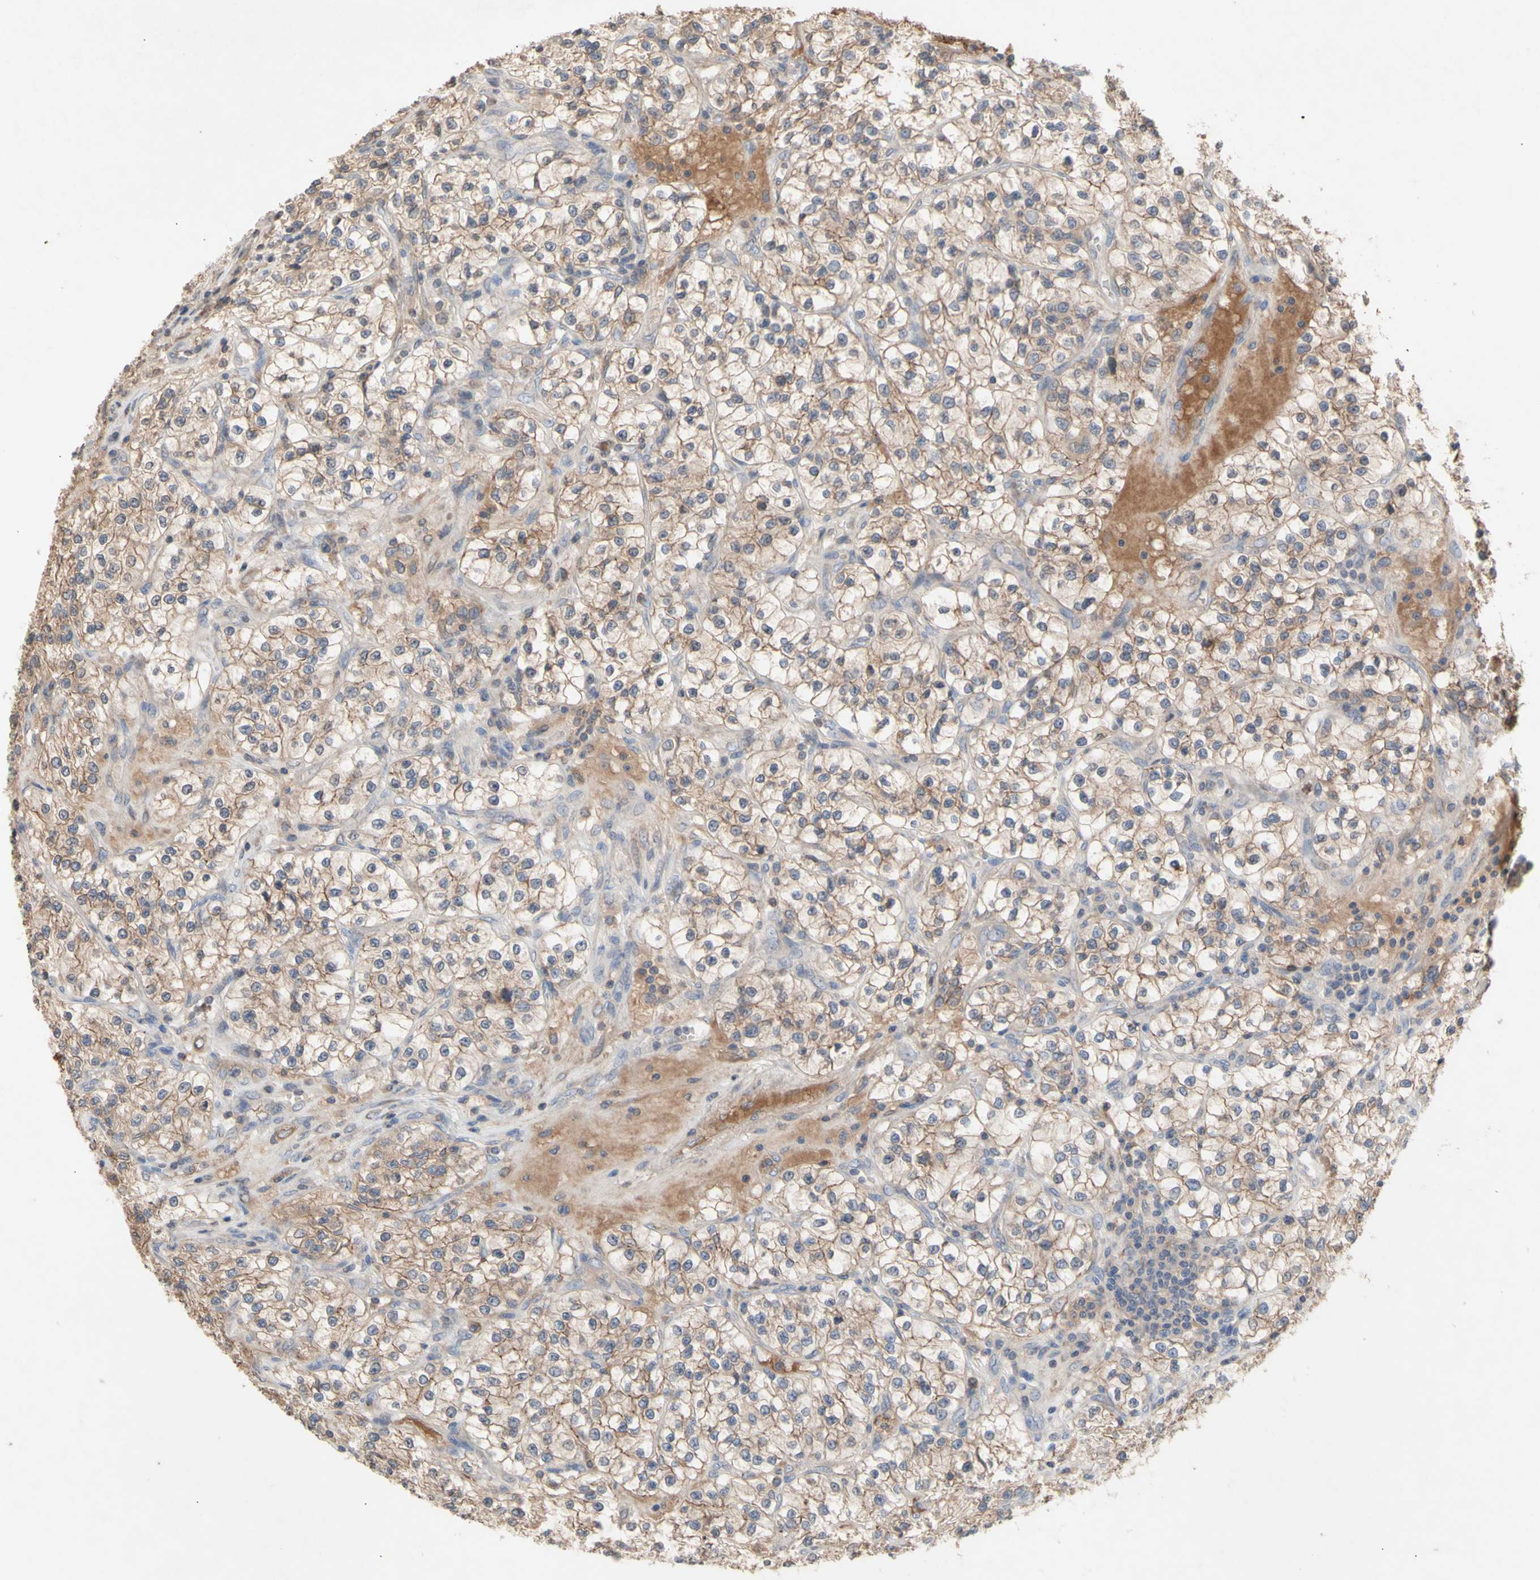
{"staining": {"intensity": "weak", "quantity": ">75%", "location": "cytoplasmic/membranous"}, "tissue": "renal cancer", "cell_type": "Tumor cells", "image_type": "cancer", "snomed": [{"axis": "morphology", "description": "Adenocarcinoma, NOS"}, {"axis": "topography", "description": "Kidney"}], "caption": "Renal cancer stained for a protein exhibits weak cytoplasmic/membranous positivity in tumor cells. The staining was performed using DAB, with brown indicating positive protein expression. Nuclei are stained blue with hematoxylin.", "gene": "NECTIN3", "patient": {"sex": "female", "age": 57}}